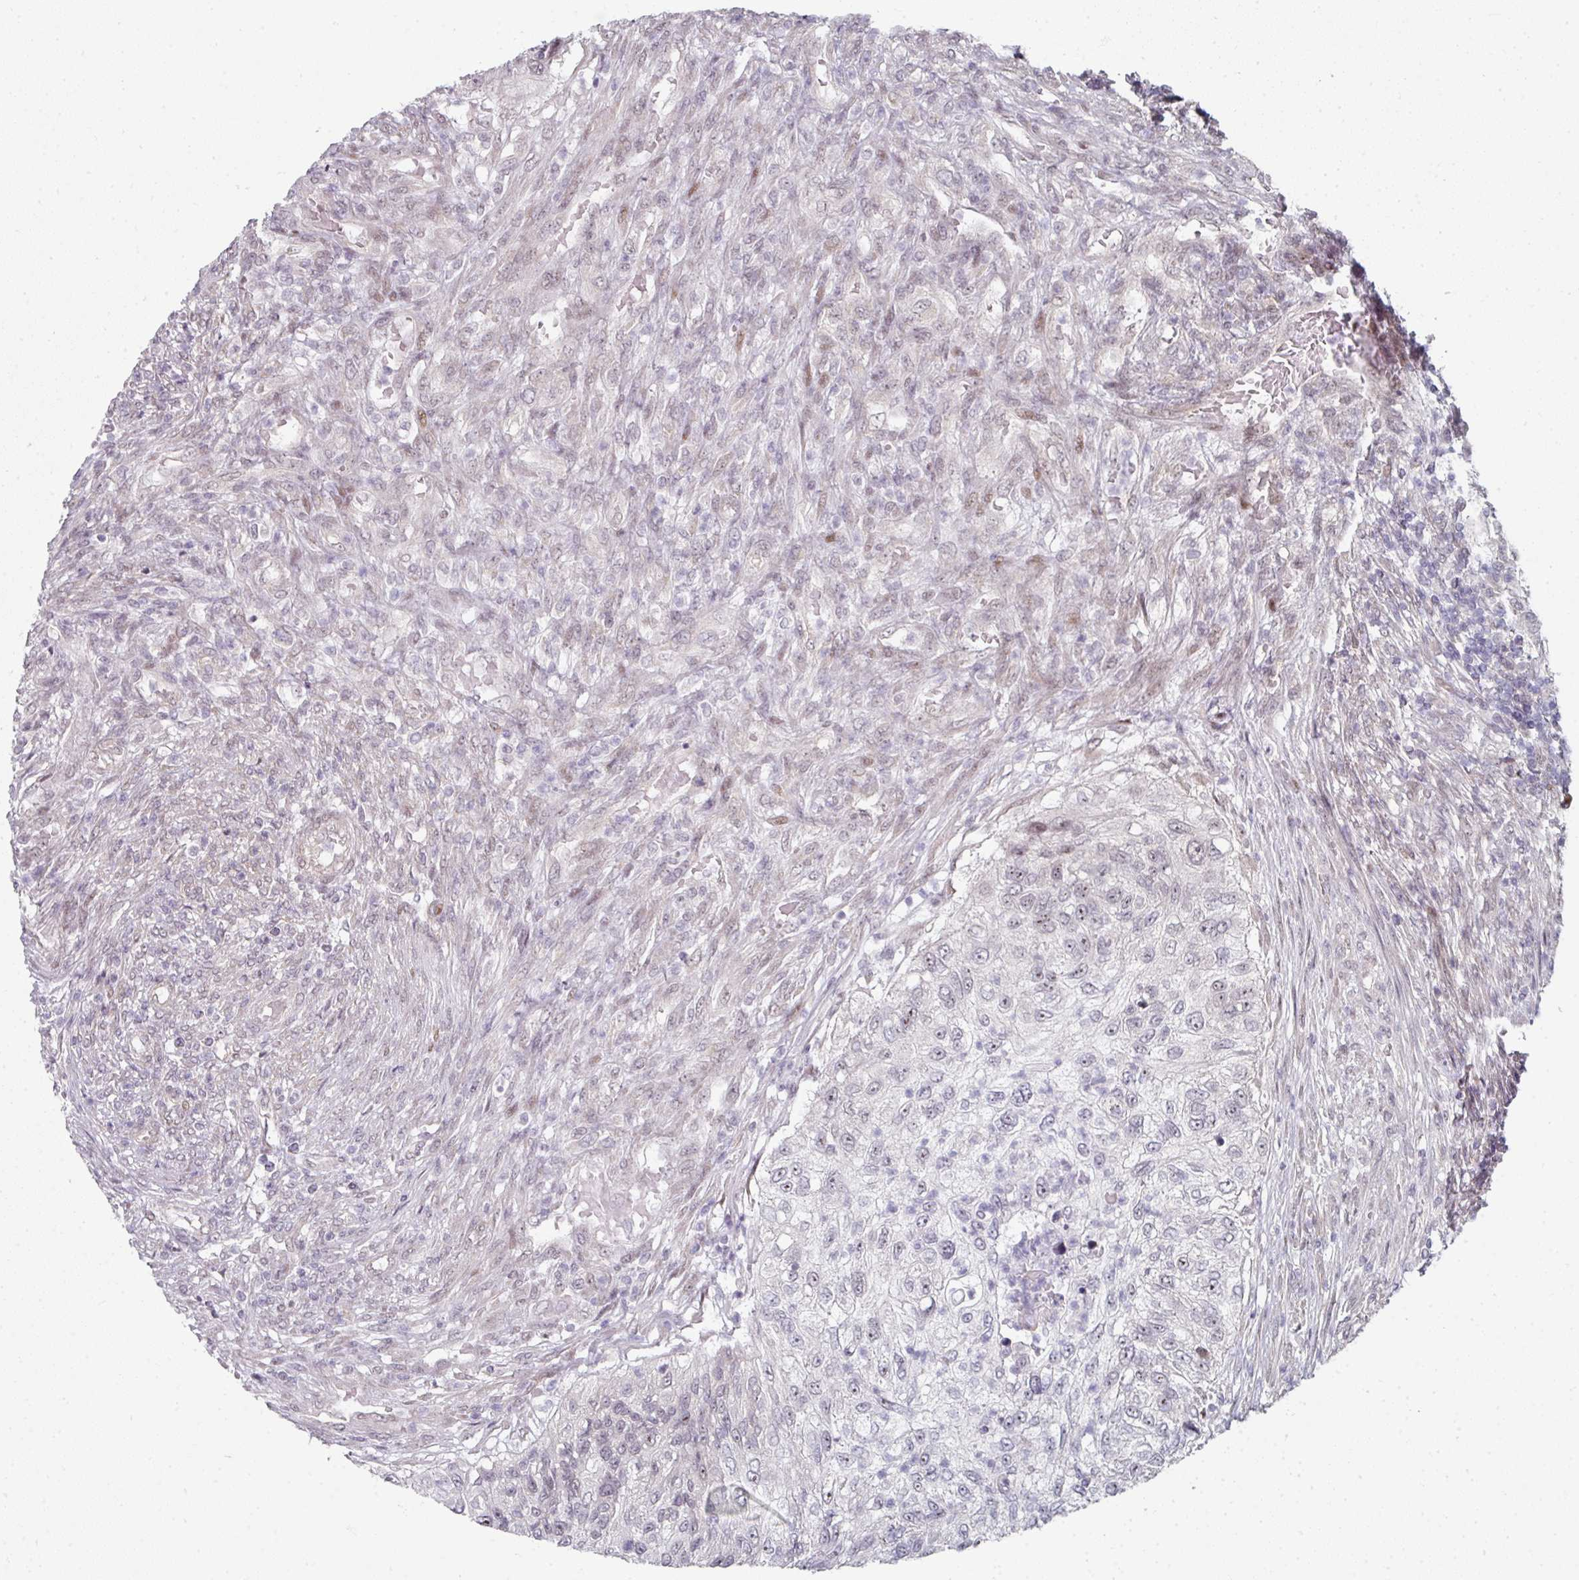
{"staining": {"intensity": "negative", "quantity": "none", "location": "none"}, "tissue": "urothelial cancer", "cell_type": "Tumor cells", "image_type": "cancer", "snomed": [{"axis": "morphology", "description": "Urothelial carcinoma, High grade"}, {"axis": "topography", "description": "Urinary bladder"}], "caption": "High-grade urothelial carcinoma was stained to show a protein in brown. There is no significant positivity in tumor cells.", "gene": "TMCC1", "patient": {"sex": "female", "age": 60}}